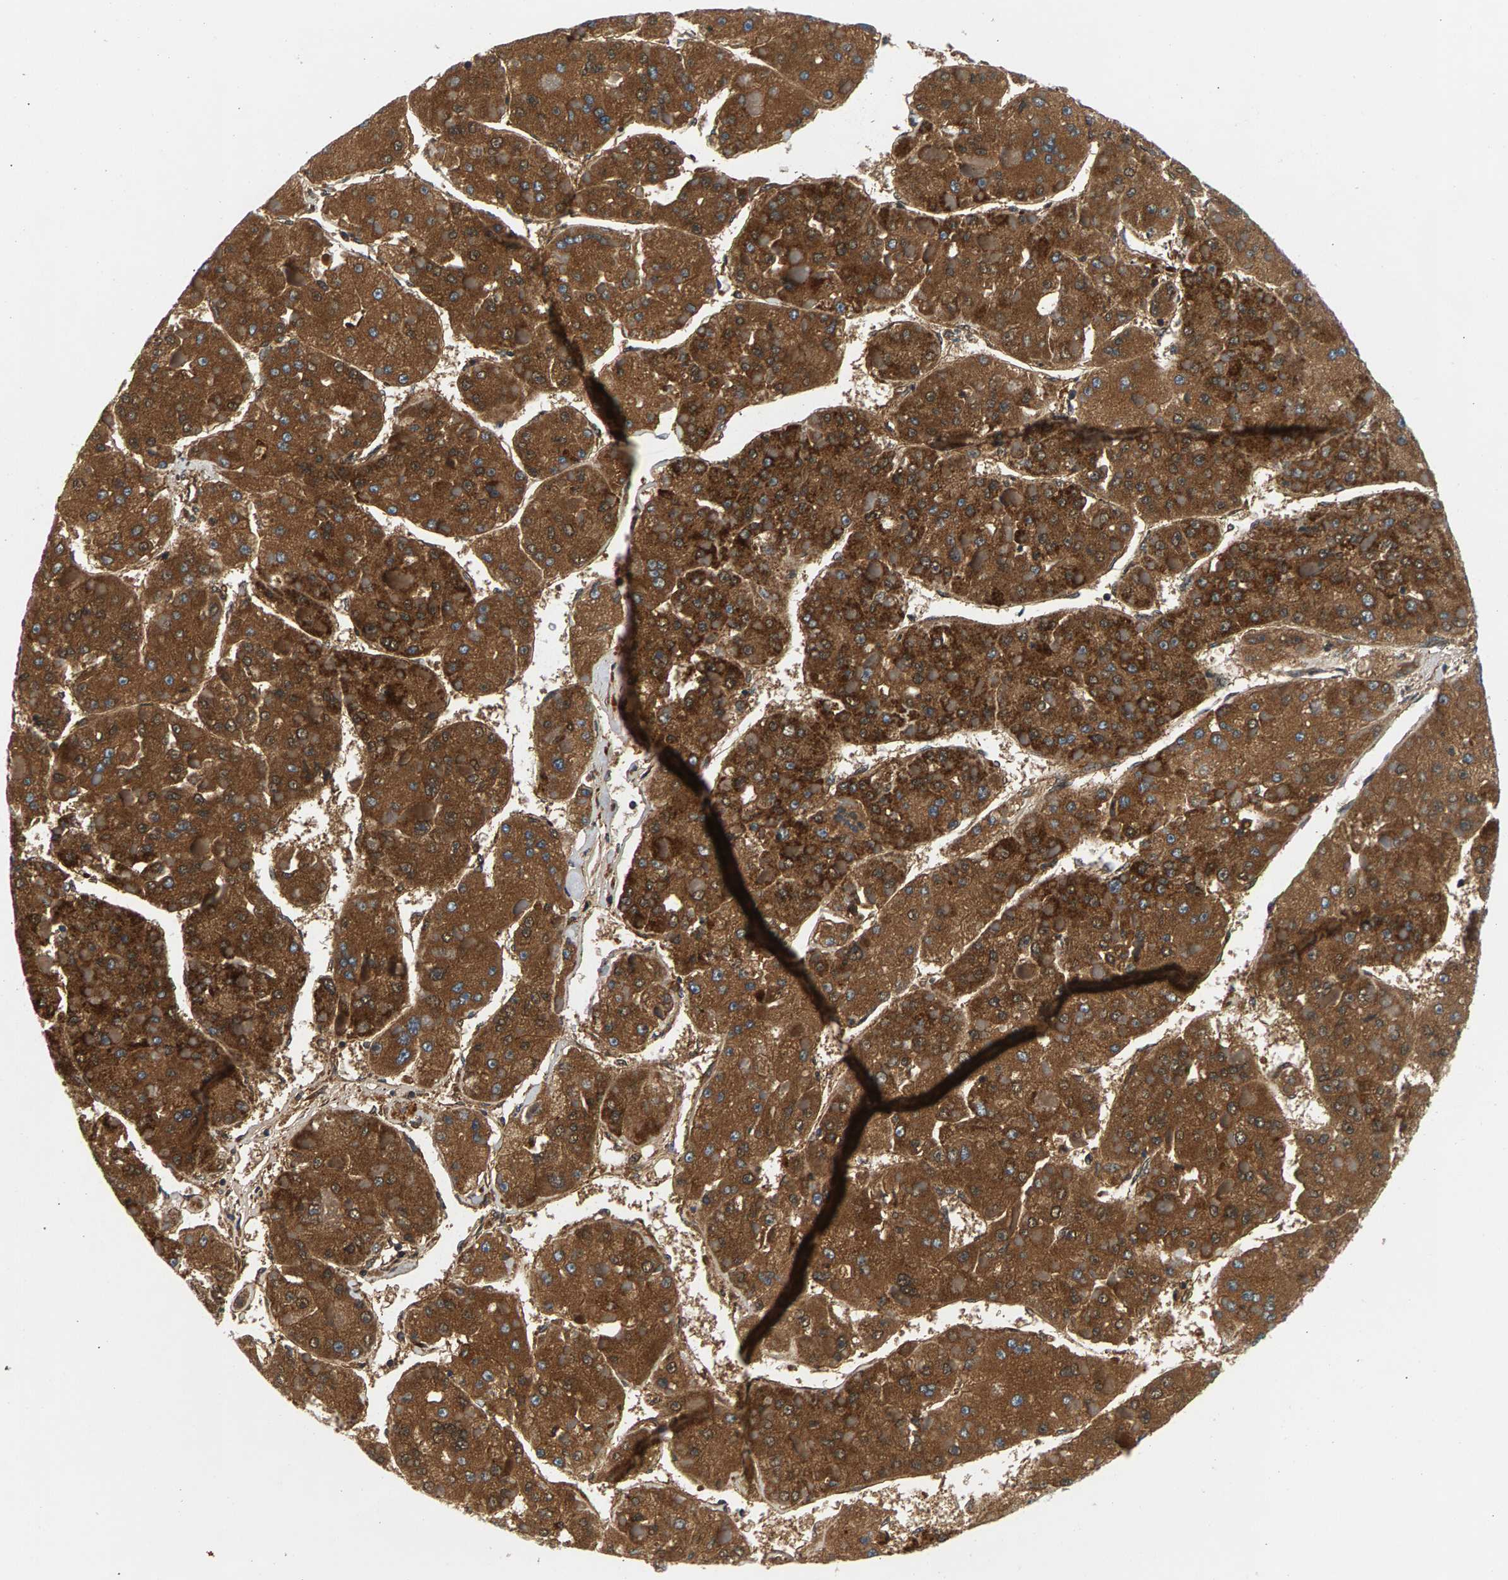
{"staining": {"intensity": "moderate", "quantity": ">75%", "location": "cytoplasmic/membranous"}, "tissue": "liver cancer", "cell_type": "Tumor cells", "image_type": "cancer", "snomed": [{"axis": "morphology", "description": "Carcinoma, Hepatocellular, NOS"}, {"axis": "topography", "description": "Liver"}], "caption": "Liver hepatocellular carcinoma stained with DAB immunohistochemistry shows medium levels of moderate cytoplasmic/membranous staining in approximately >75% of tumor cells.", "gene": "FAM78A", "patient": {"sex": "female", "age": 73}}